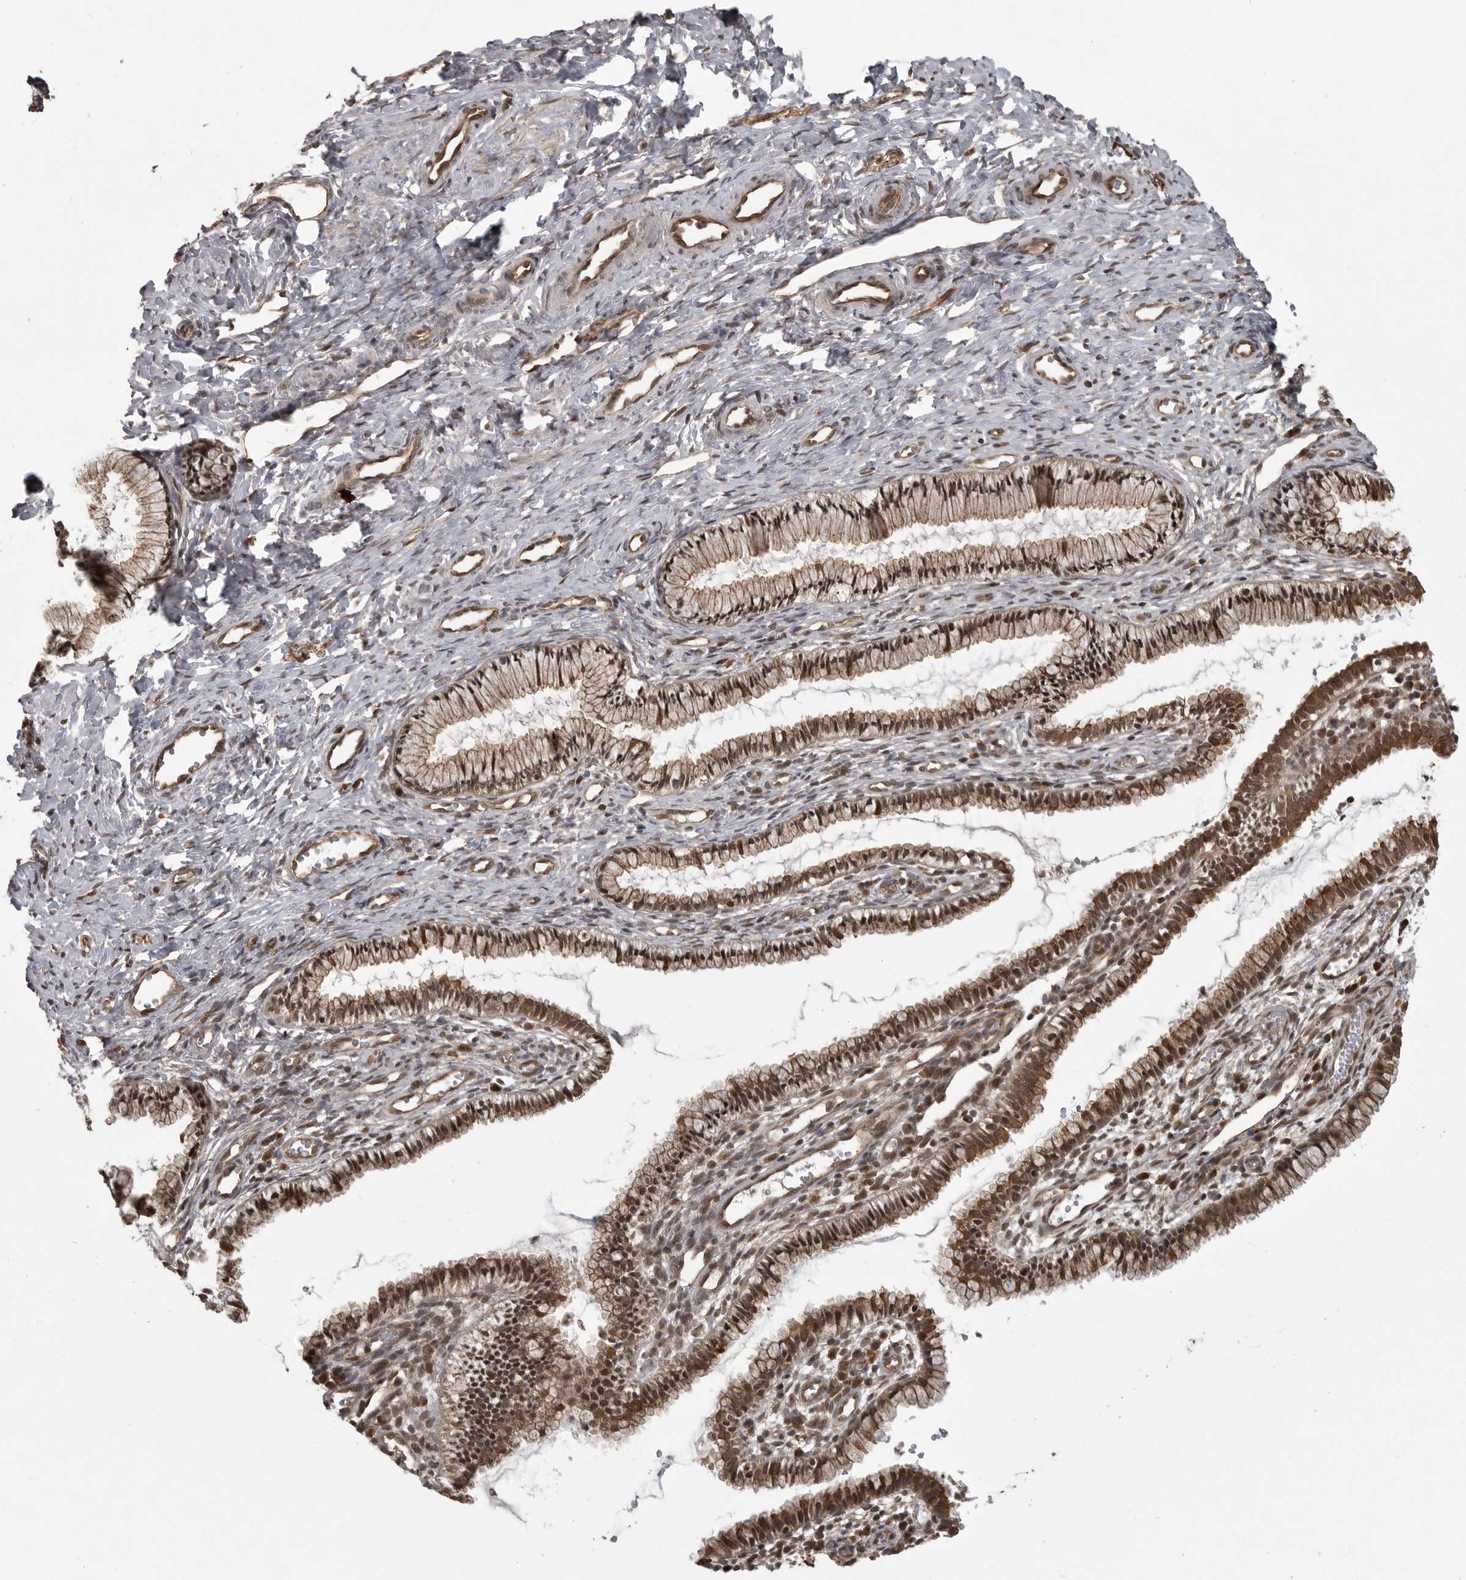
{"staining": {"intensity": "moderate", "quantity": ">75%", "location": "cytoplasmic/membranous,nuclear"}, "tissue": "cervix", "cell_type": "Glandular cells", "image_type": "normal", "snomed": [{"axis": "morphology", "description": "Normal tissue, NOS"}, {"axis": "topography", "description": "Cervix"}], "caption": "Approximately >75% of glandular cells in unremarkable human cervix display moderate cytoplasmic/membranous,nuclear protein staining as visualized by brown immunohistochemical staining.", "gene": "DNAJC8", "patient": {"sex": "female", "age": 27}}